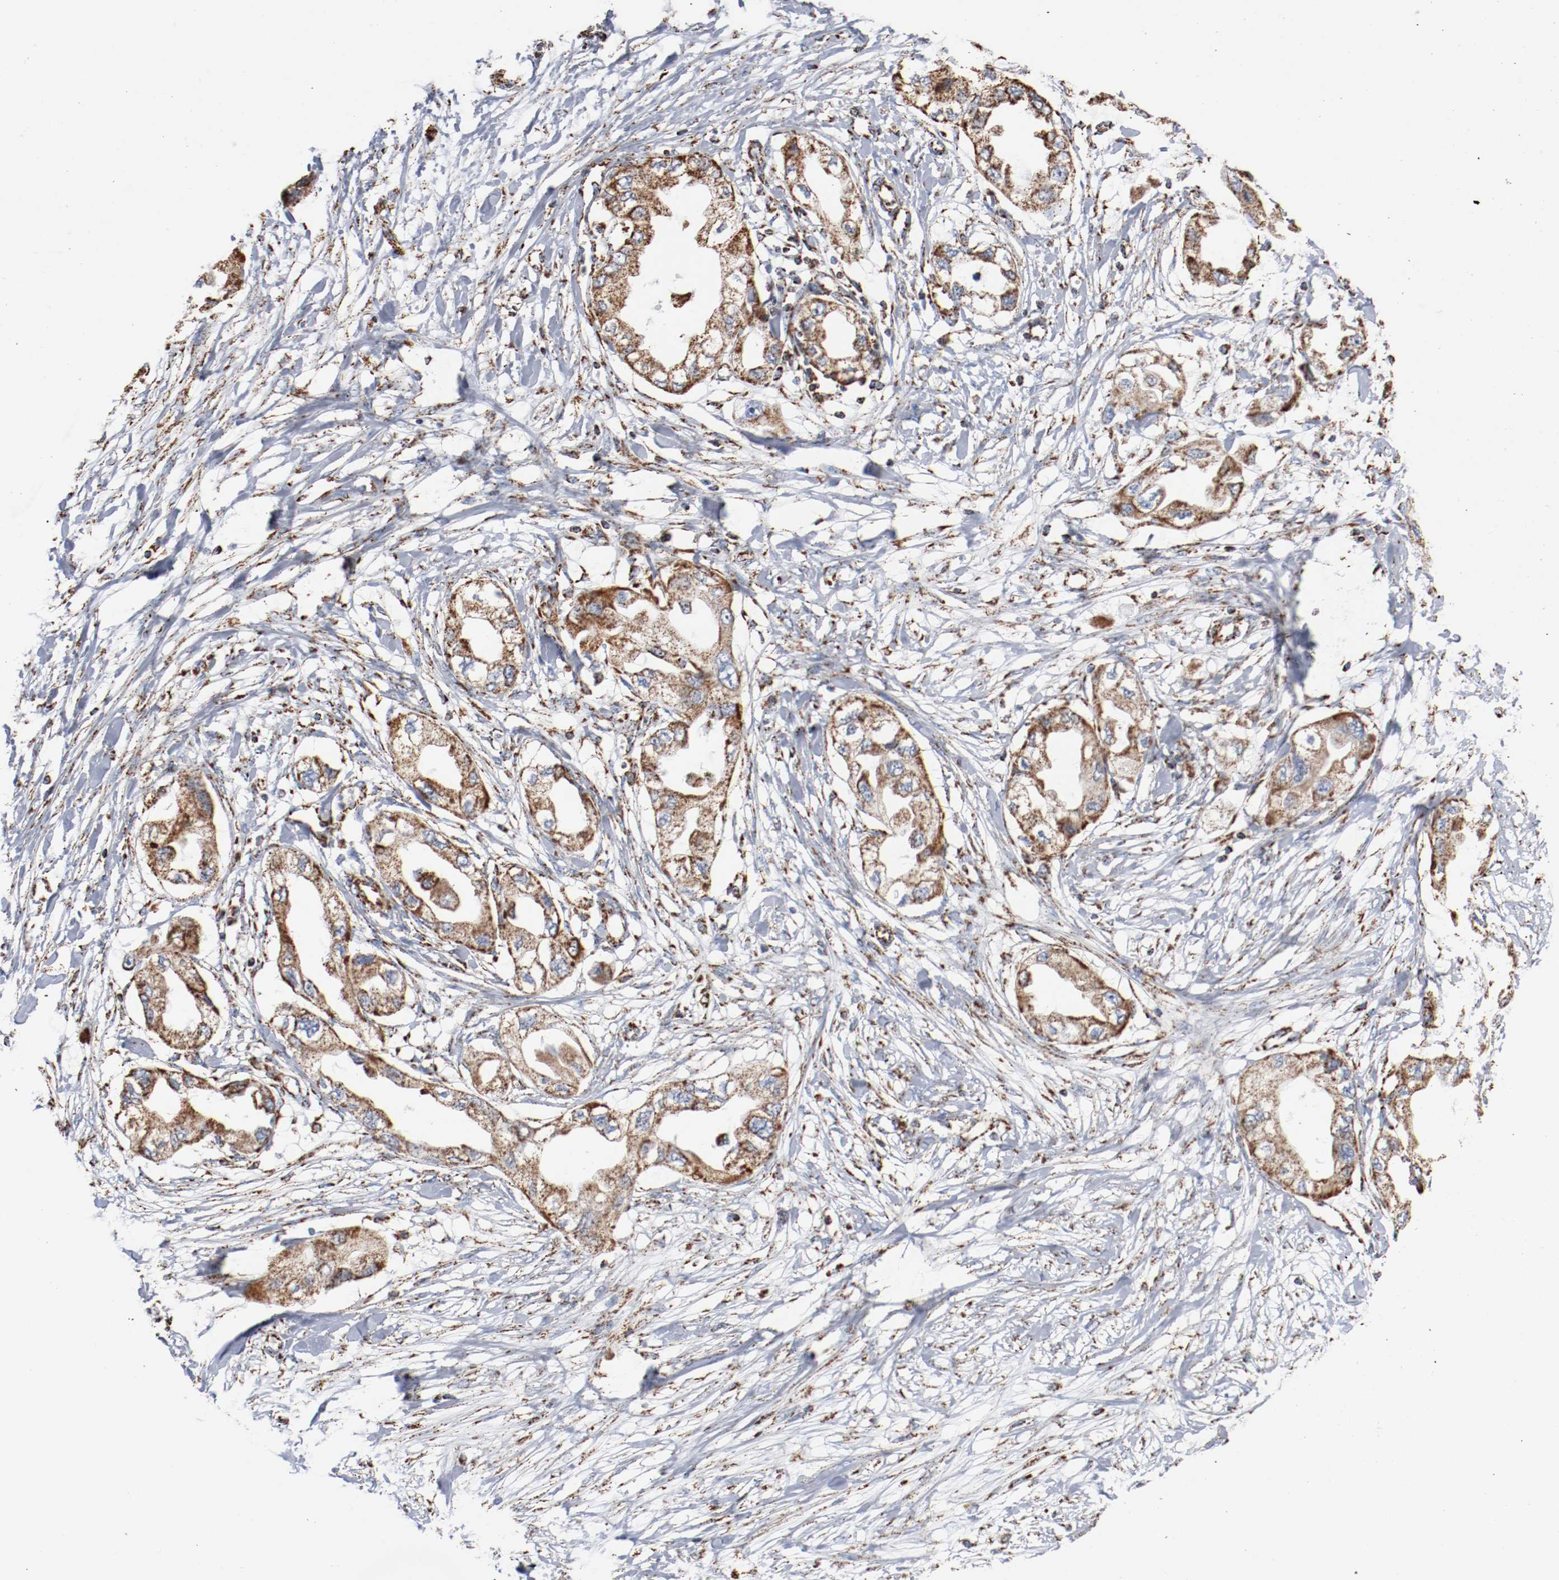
{"staining": {"intensity": "moderate", "quantity": ">75%", "location": "cytoplasmic/membranous"}, "tissue": "endometrial cancer", "cell_type": "Tumor cells", "image_type": "cancer", "snomed": [{"axis": "morphology", "description": "Adenocarcinoma, NOS"}, {"axis": "topography", "description": "Endometrium"}], "caption": "Immunohistochemistry micrograph of adenocarcinoma (endometrial) stained for a protein (brown), which reveals medium levels of moderate cytoplasmic/membranous expression in approximately >75% of tumor cells.", "gene": "NDUFS4", "patient": {"sex": "female", "age": 67}}